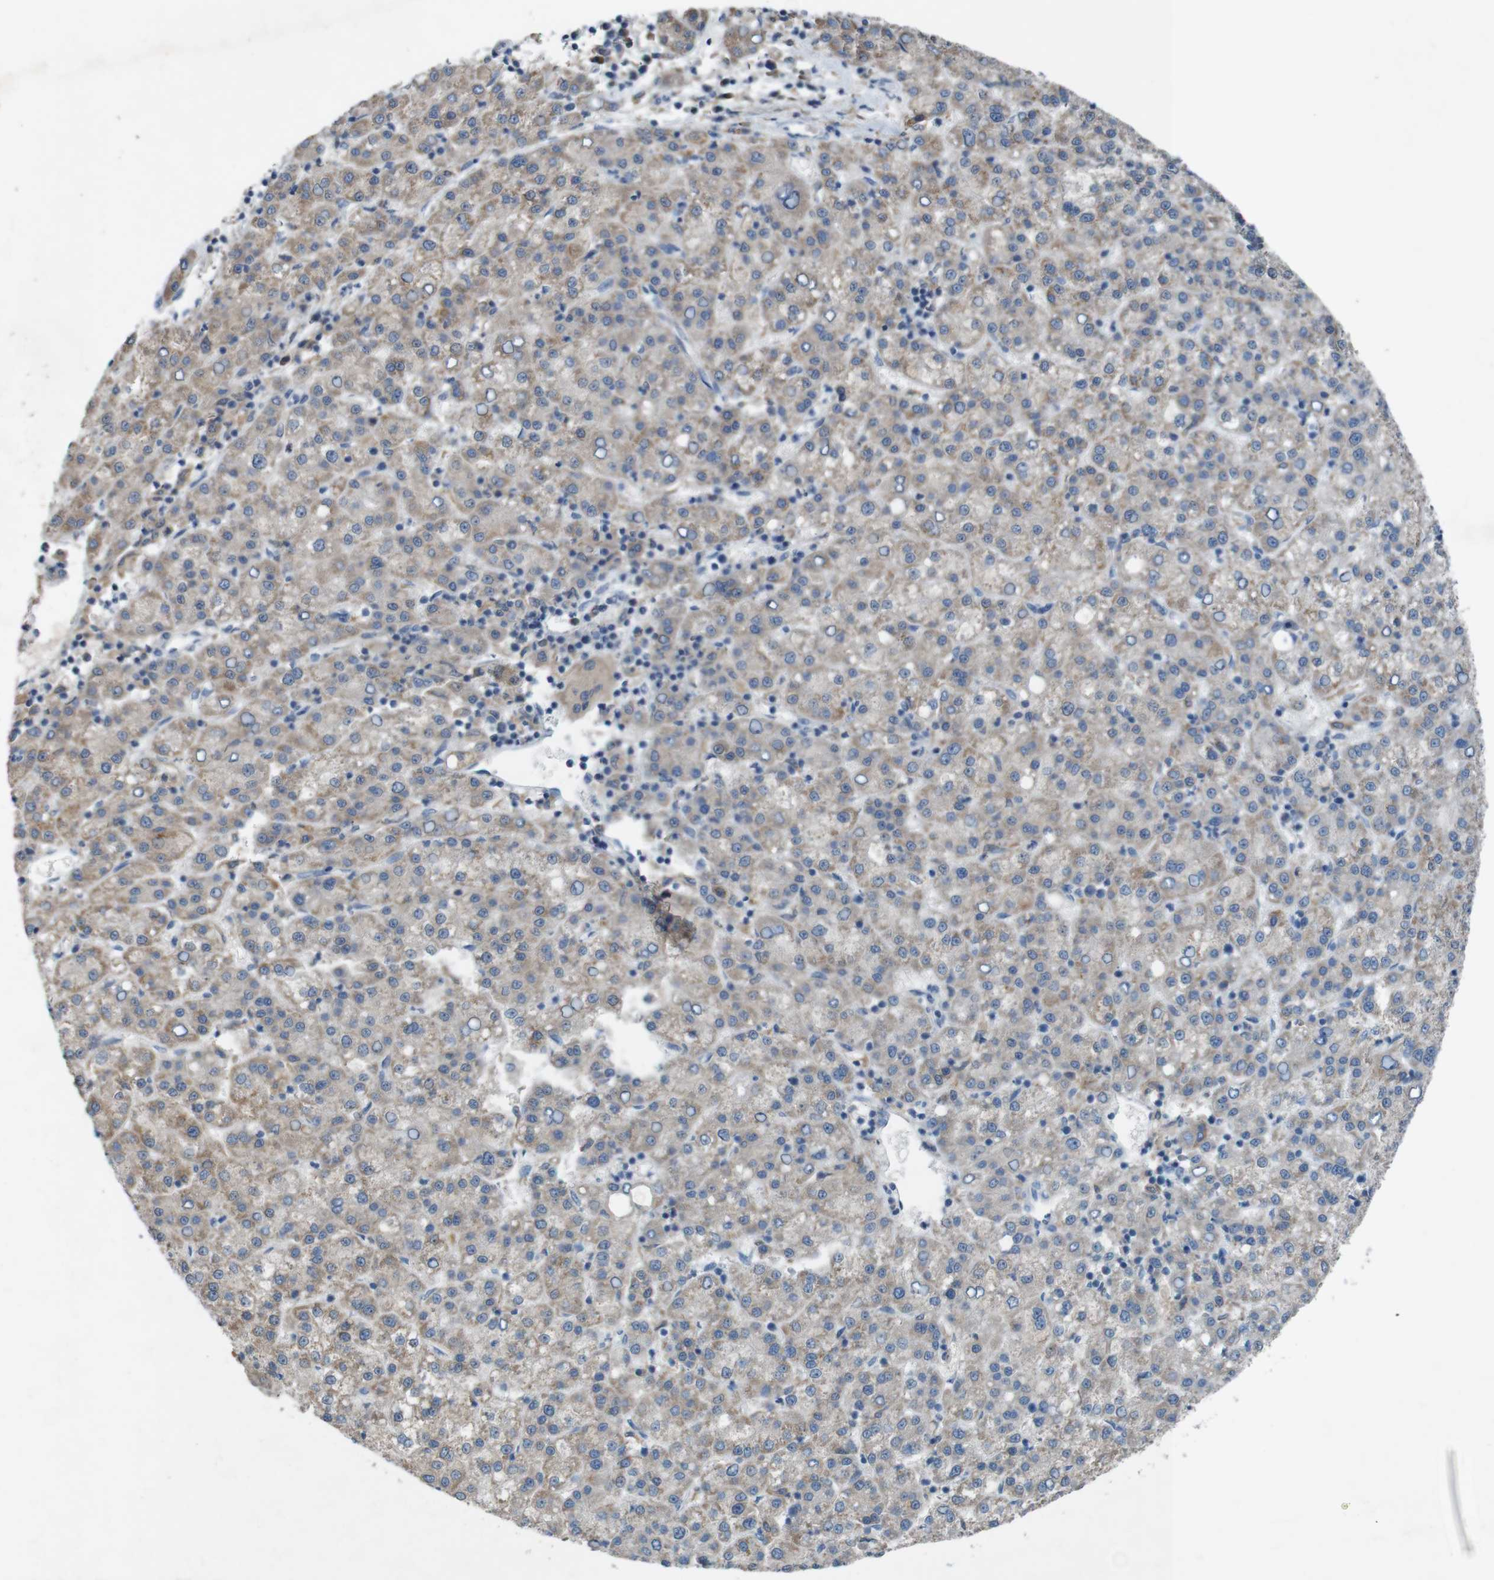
{"staining": {"intensity": "weak", "quantity": ">75%", "location": "cytoplasmic/membranous"}, "tissue": "liver cancer", "cell_type": "Tumor cells", "image_type": "cancer", "snomed": [{"axis": "morphology", "description": "Carcinoma, Hepatocellular, NOS"}, {"axis": "topography", "description": "Liver"}], "caption": "Liver cancer stained with immunohistochemistry (IHC) reveals weak cytoplasmic/membranous expression in about >75% of tumor cells.", "gene": "MOGAT3", "patient": {"sex": "female", "age": 58}}